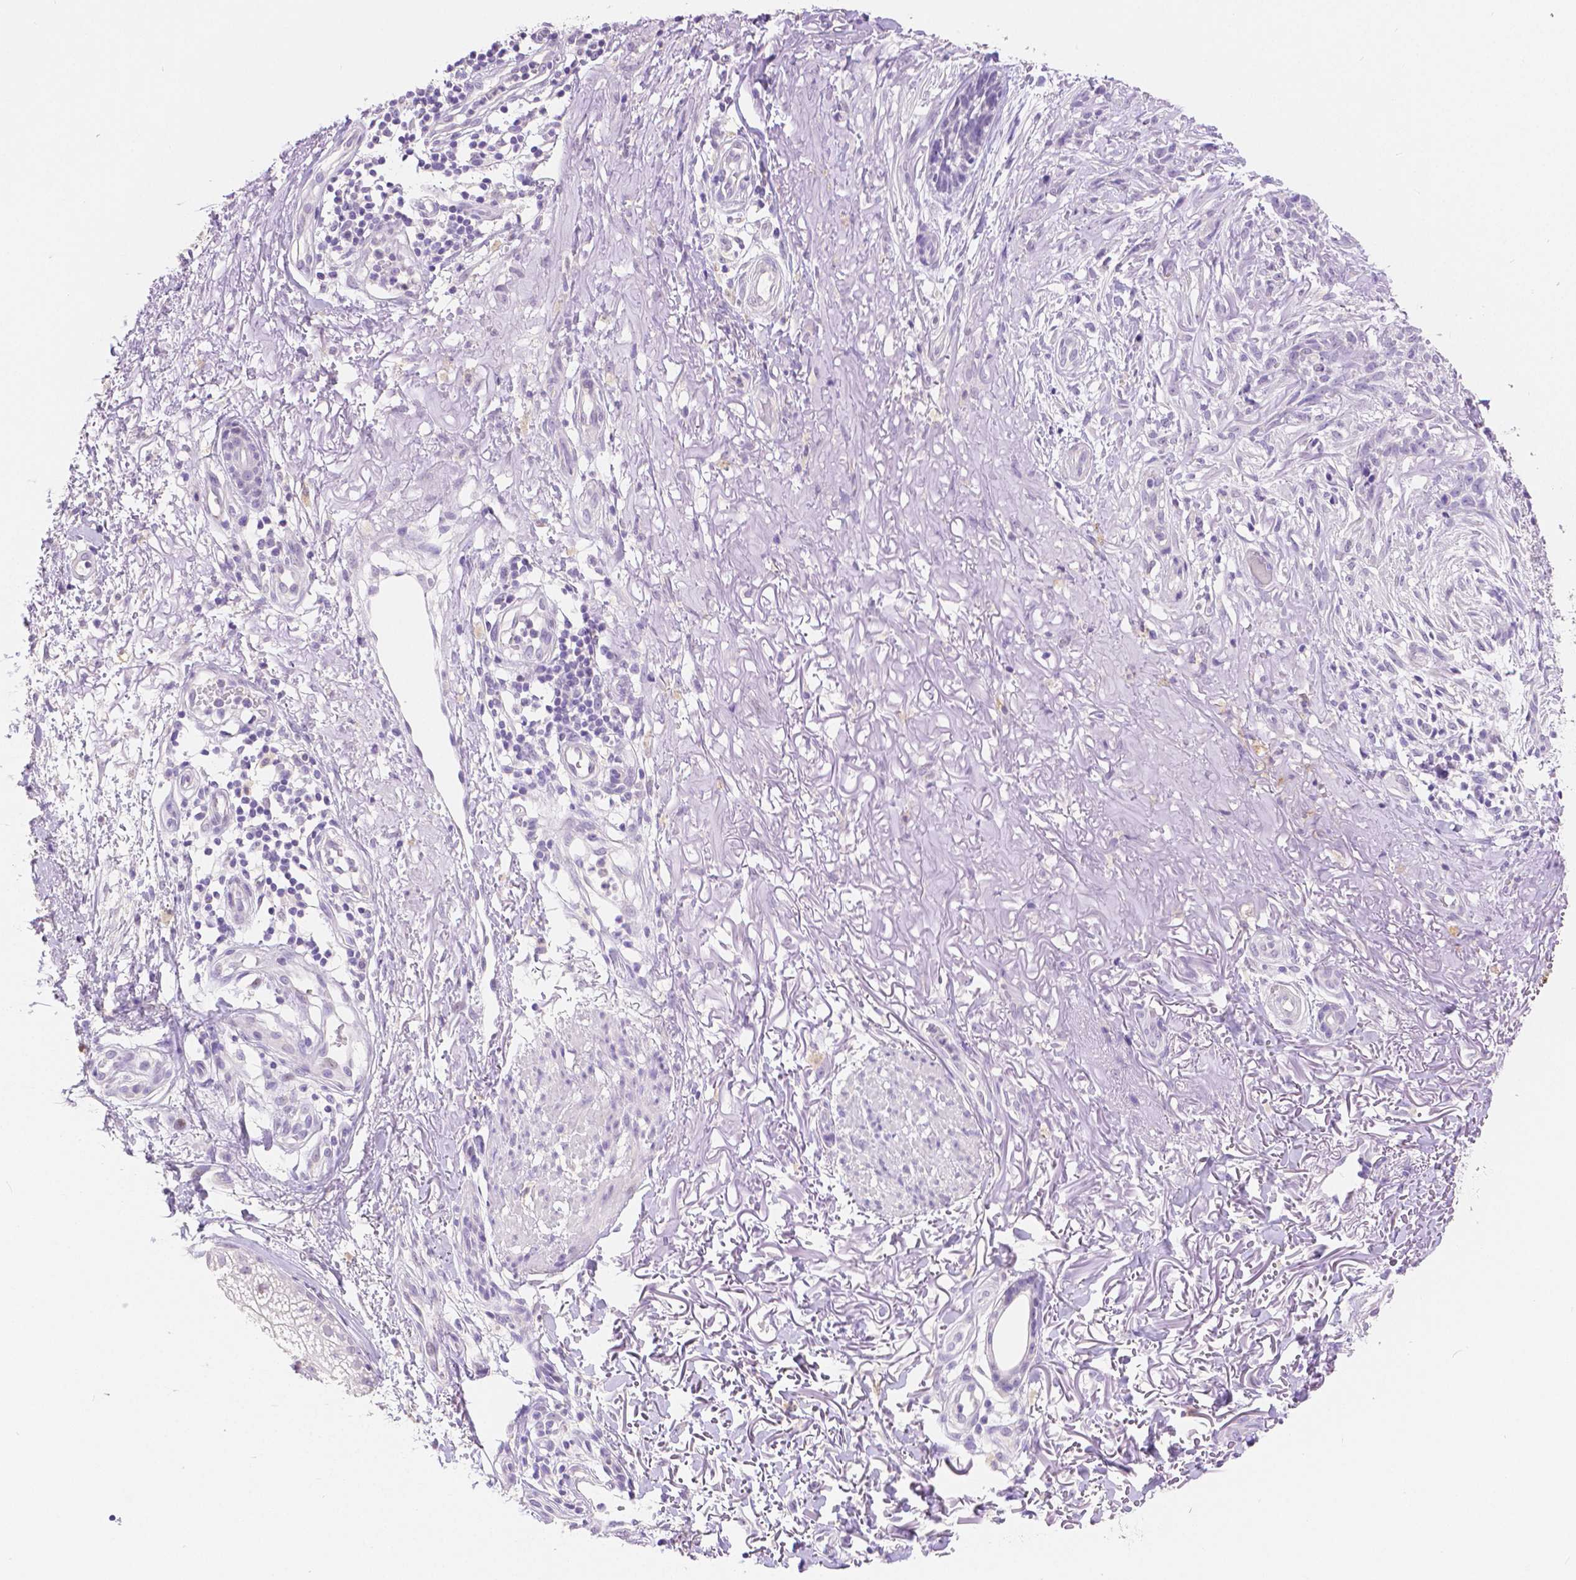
{"staining": {"intensity": "negative", "quantity": "none", "location": "none"}, "tissue": "skin cancer", "cell_type": "Tumor cells", "image_type": "cancer", "snomed": [{"axis": "morphology", "description": "Basal cell carcinoma"}, {"axis": "topography", "description": "Skin"}], "caption": "This is an immunohistochemistry micrograph of skin basal cell carcinoma. There is no expression in tumor cells.", "gene": "HNF1B", "patient": {"sex": "male", "age": 74}}